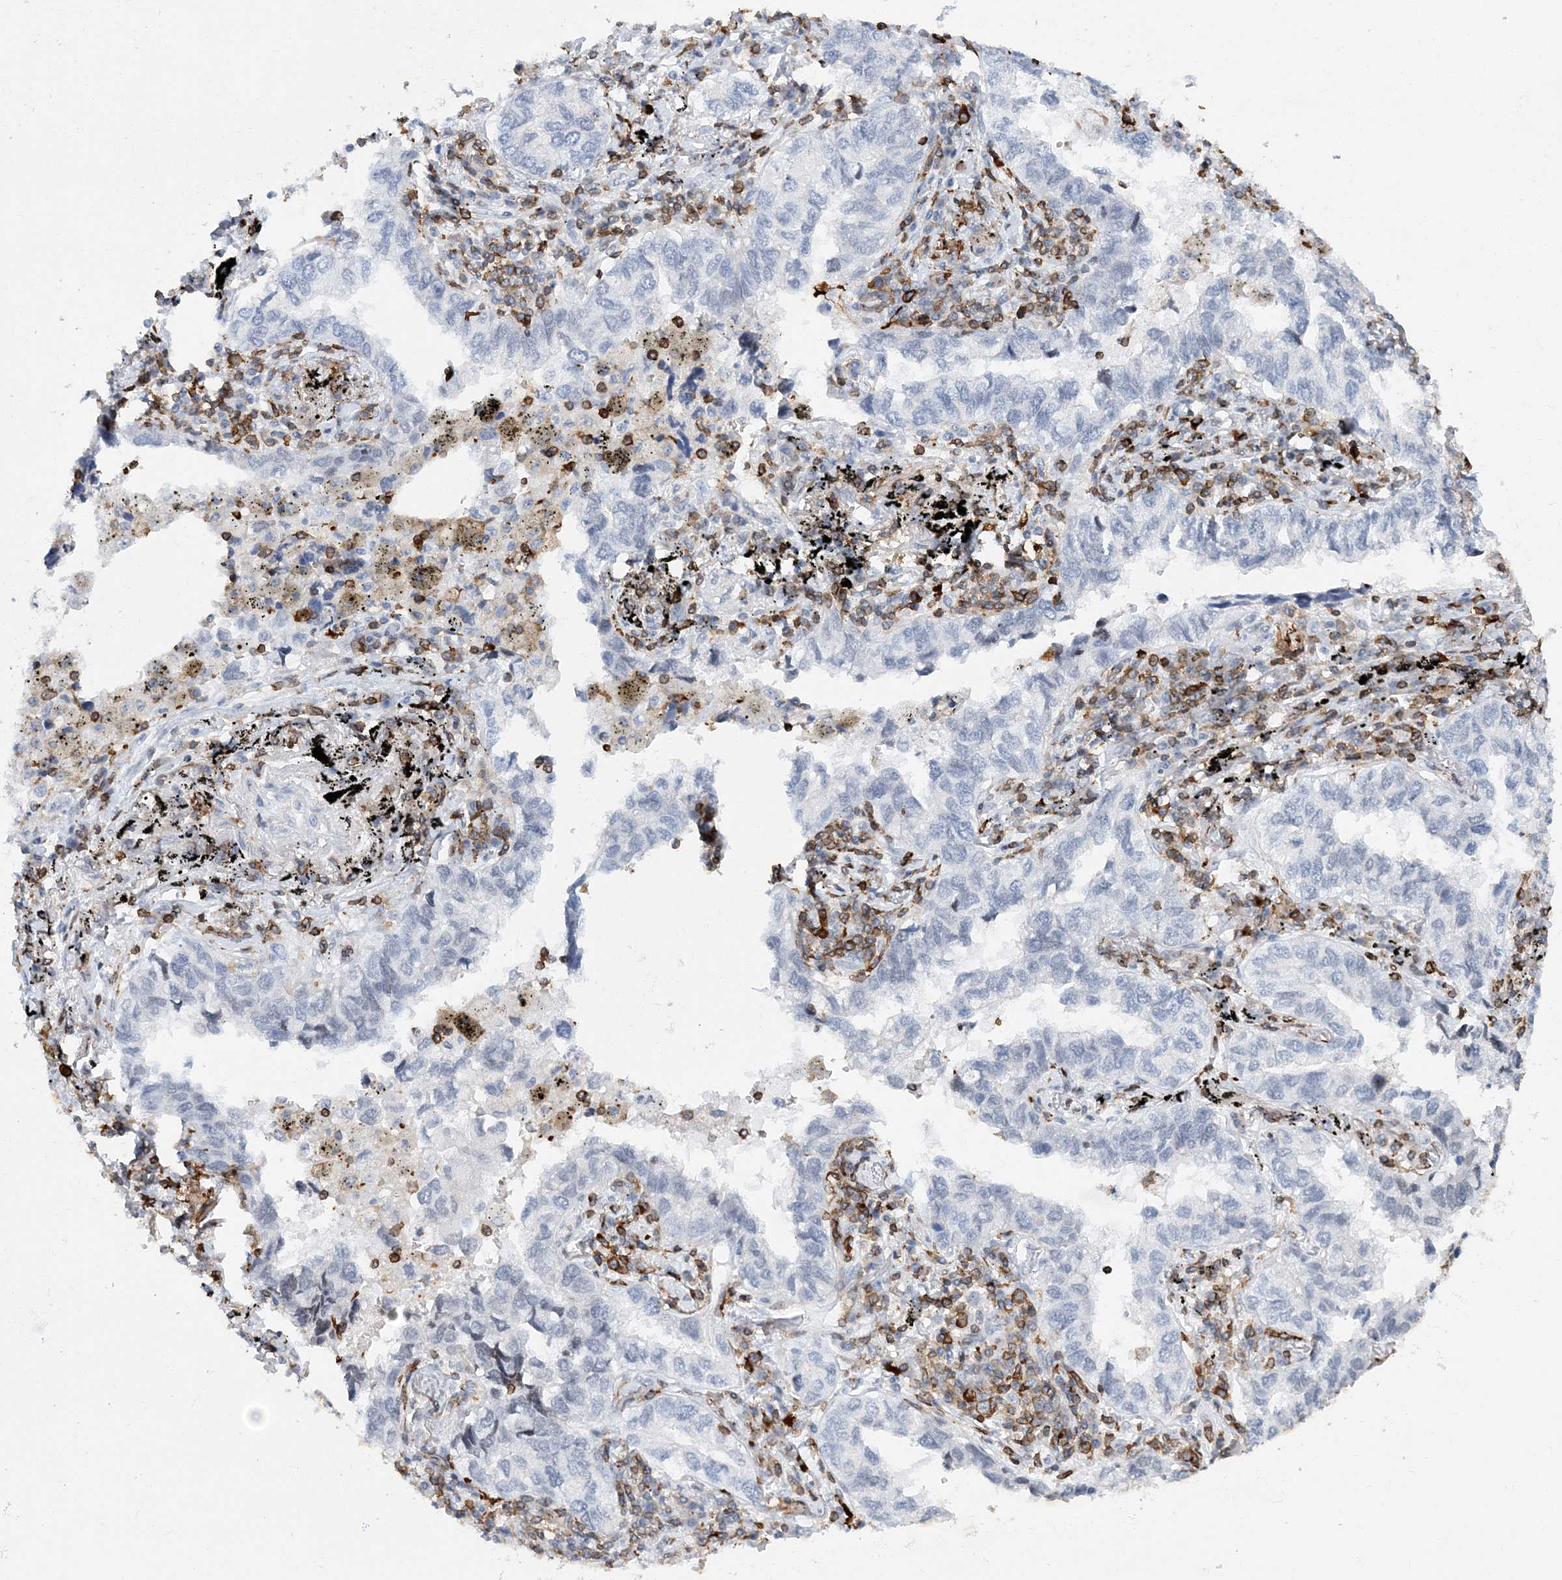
{"staining": {"intensity": "negative", "quantity": "none", "location": "none"}, "tissue": "lung cancer", "cell_type": "Tumor cells", "image_type": "cancer", "snomed": [{"axis": "morphology", "description": "Adenocarcinoma, NOS"}, {"axis": "topography", "description": "Lung"}], "caption": "Lung adenocarcinoma stained for a protein using IHC exhibits no expression tumor cells.", "gene": "PRMT9", "patient": {"sex": "male", "age": 65}}